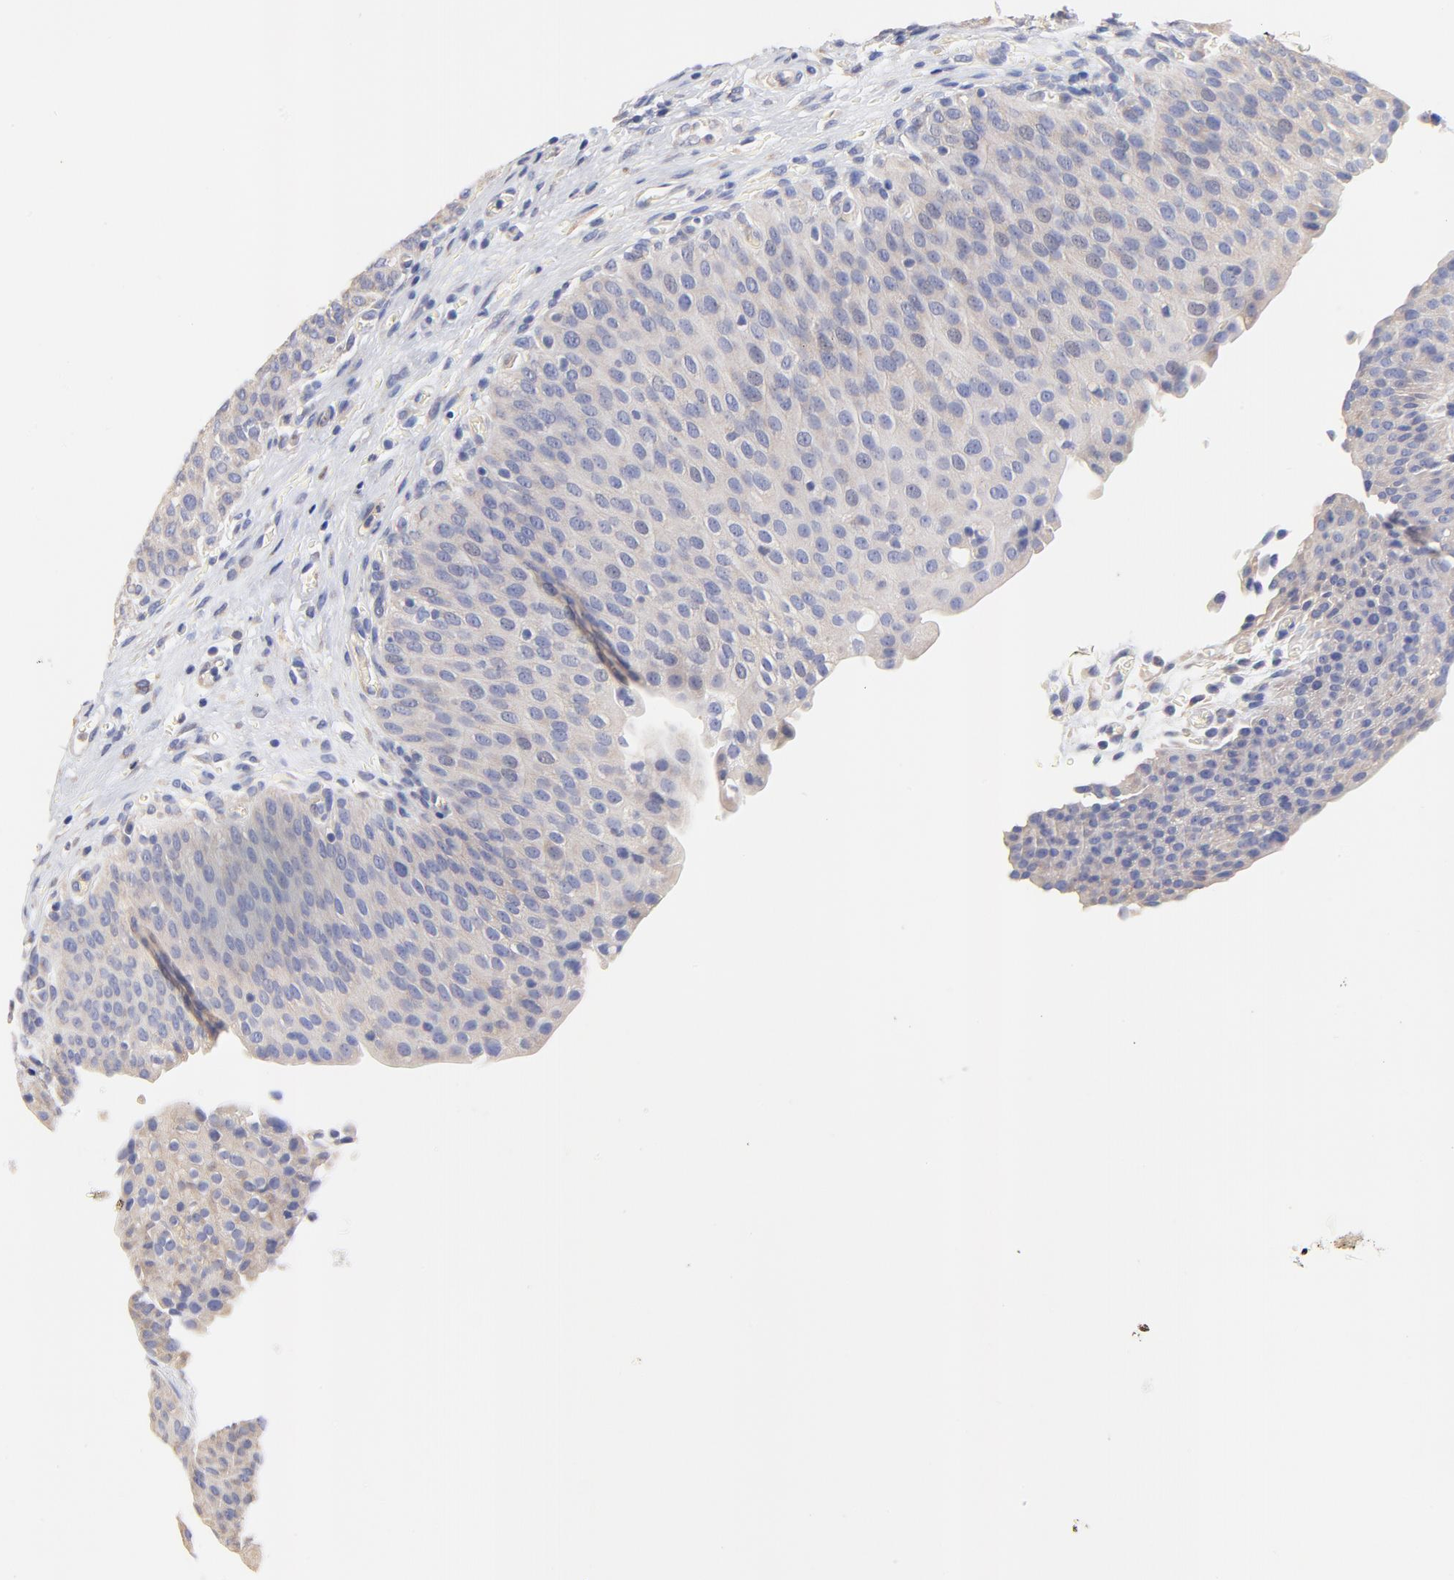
{"staining": {"intensity": "weak", "quantity": ">75%", "location": "cytoplasmic/membranous"}, "tissue": "urinary bladder", "cell_type": "Urothelial cells", "image_type": "normal", "snomed": [{"axis": "morphology", "description": "Normal tissue, NOS"}, {"axis": "morphology", "description": "Dysplasia, NOS"}, {"axis": "topography", "description": "Urinary bladder"}], "caption": "This photomicrograph reveals unremarkable urinary bladder stained with immunohistochemistry (IHC) to label a protein in brown. The cytoplasmic/membranous of urothelial cells show weak positivity for the protein. Nuclei are counter-stained blue.", "gene": "HS3ST1", "patient": {"sex": "male", "age": 35}}